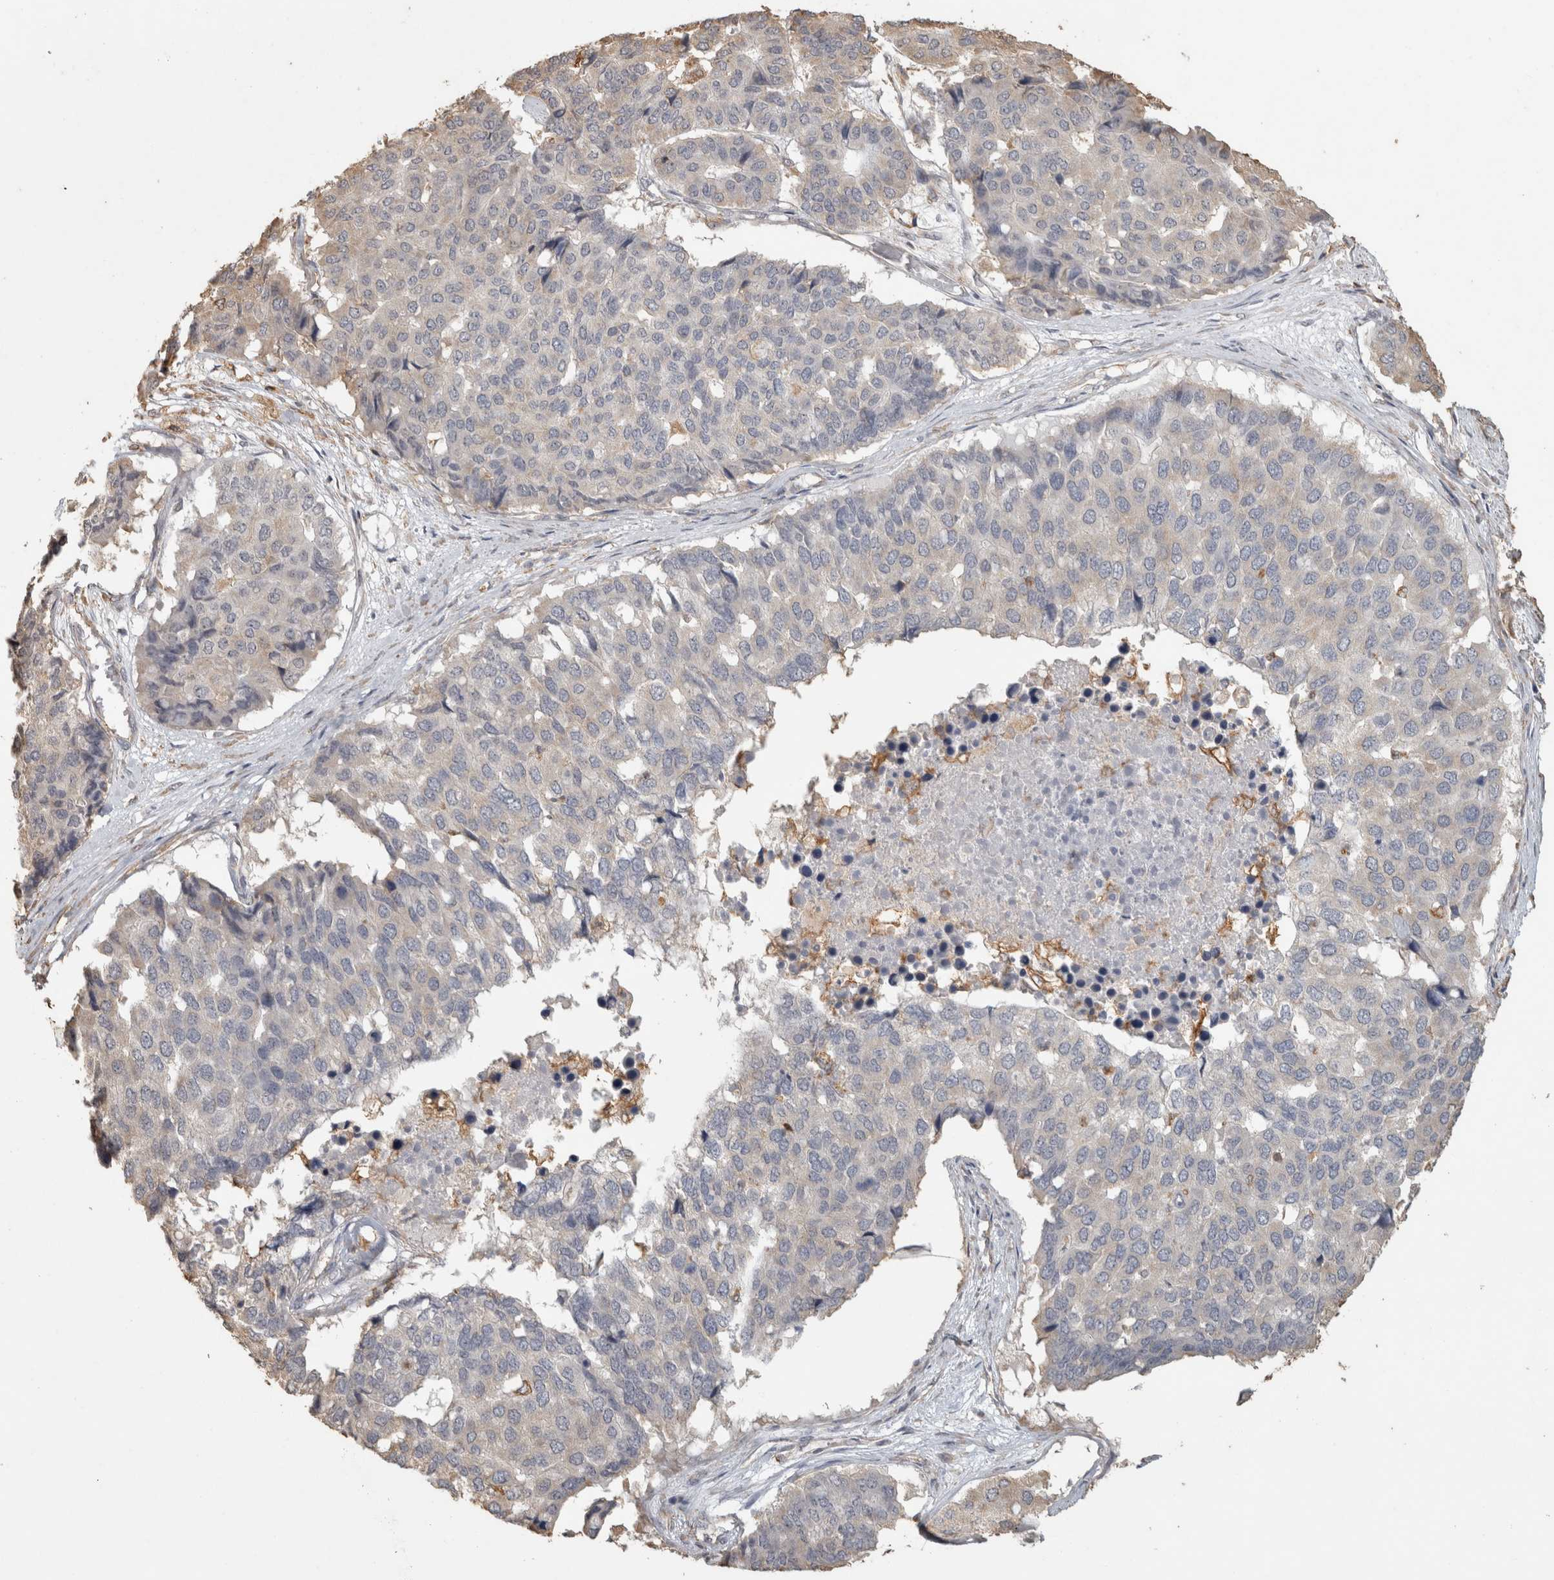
{"staining": {"intensity": "negative", "quantity": "none", "location": "none"}, "tissue": "pancreatic cancer", "cell_type": "Tumor cells", "image_type": "cancer", "snomed": [{"axis": "morphology", "description": "Adenocarcinoma, NOS"}, {"axis": "topography", "description": "Pancreas"}], "caption": "Adenocarcinoma (pancreatic) was stained to show a protein in brown. There is no significant positivity in tumor cells.", "gene": "REPS2", "patient": {"sex": "male", "age": 50}}